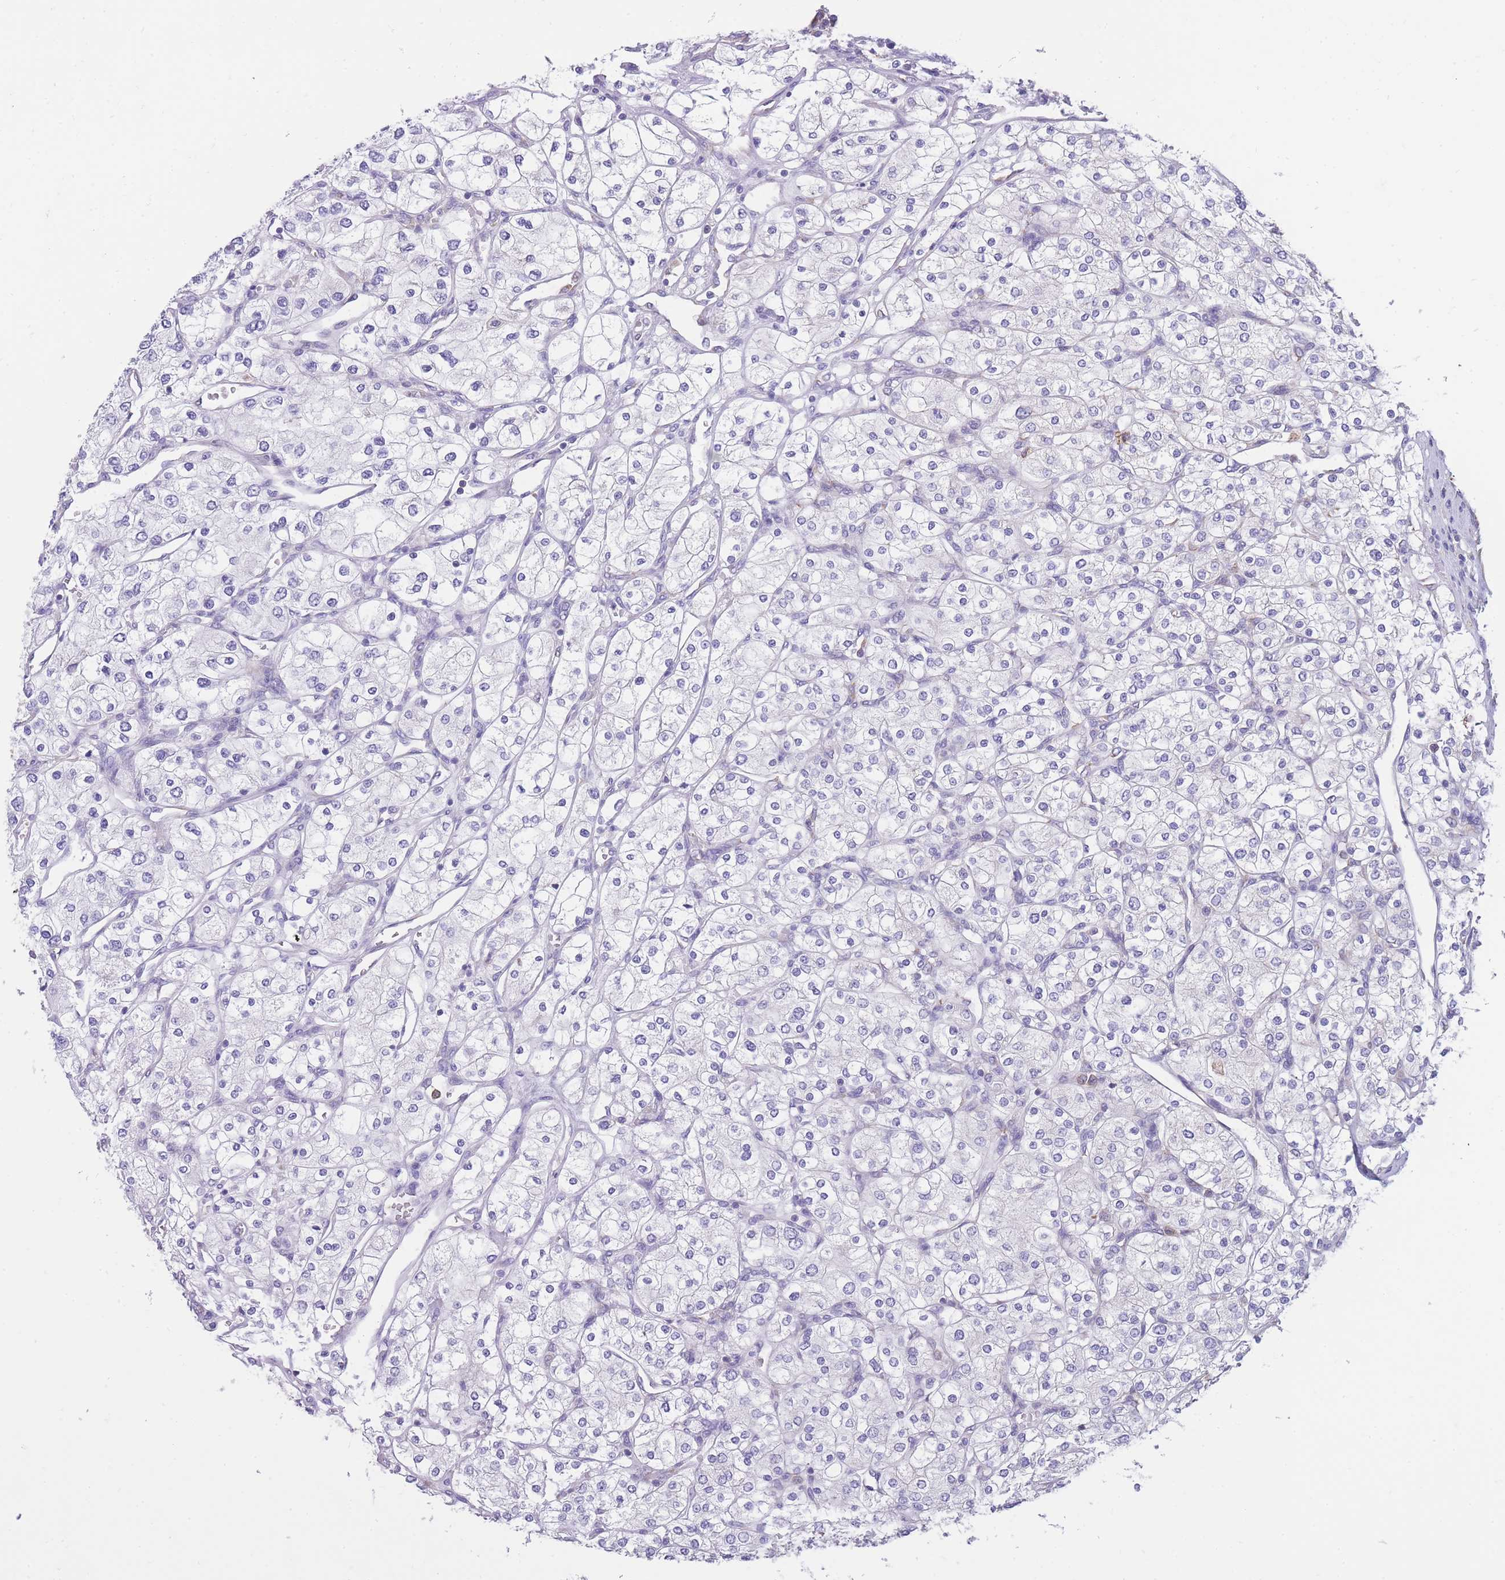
{"staining": {"intensity": "negative", "quantity": "none", "location": "none"}, "tissue": "renal cancer", "cell_type": "Tumor cells", "image_type": "cancer", "snomed": [{"axis": "morphology", "description": "Adenocarcinoma, NOS"}, {"axis": "topography", "description": "Kidney"}], "caption": "Immunohistochemical staining of renal cancer displays no significant staining in tumor cells.", "gene": "ZNF662", "patient": {"sex": "male", "age": 80}}